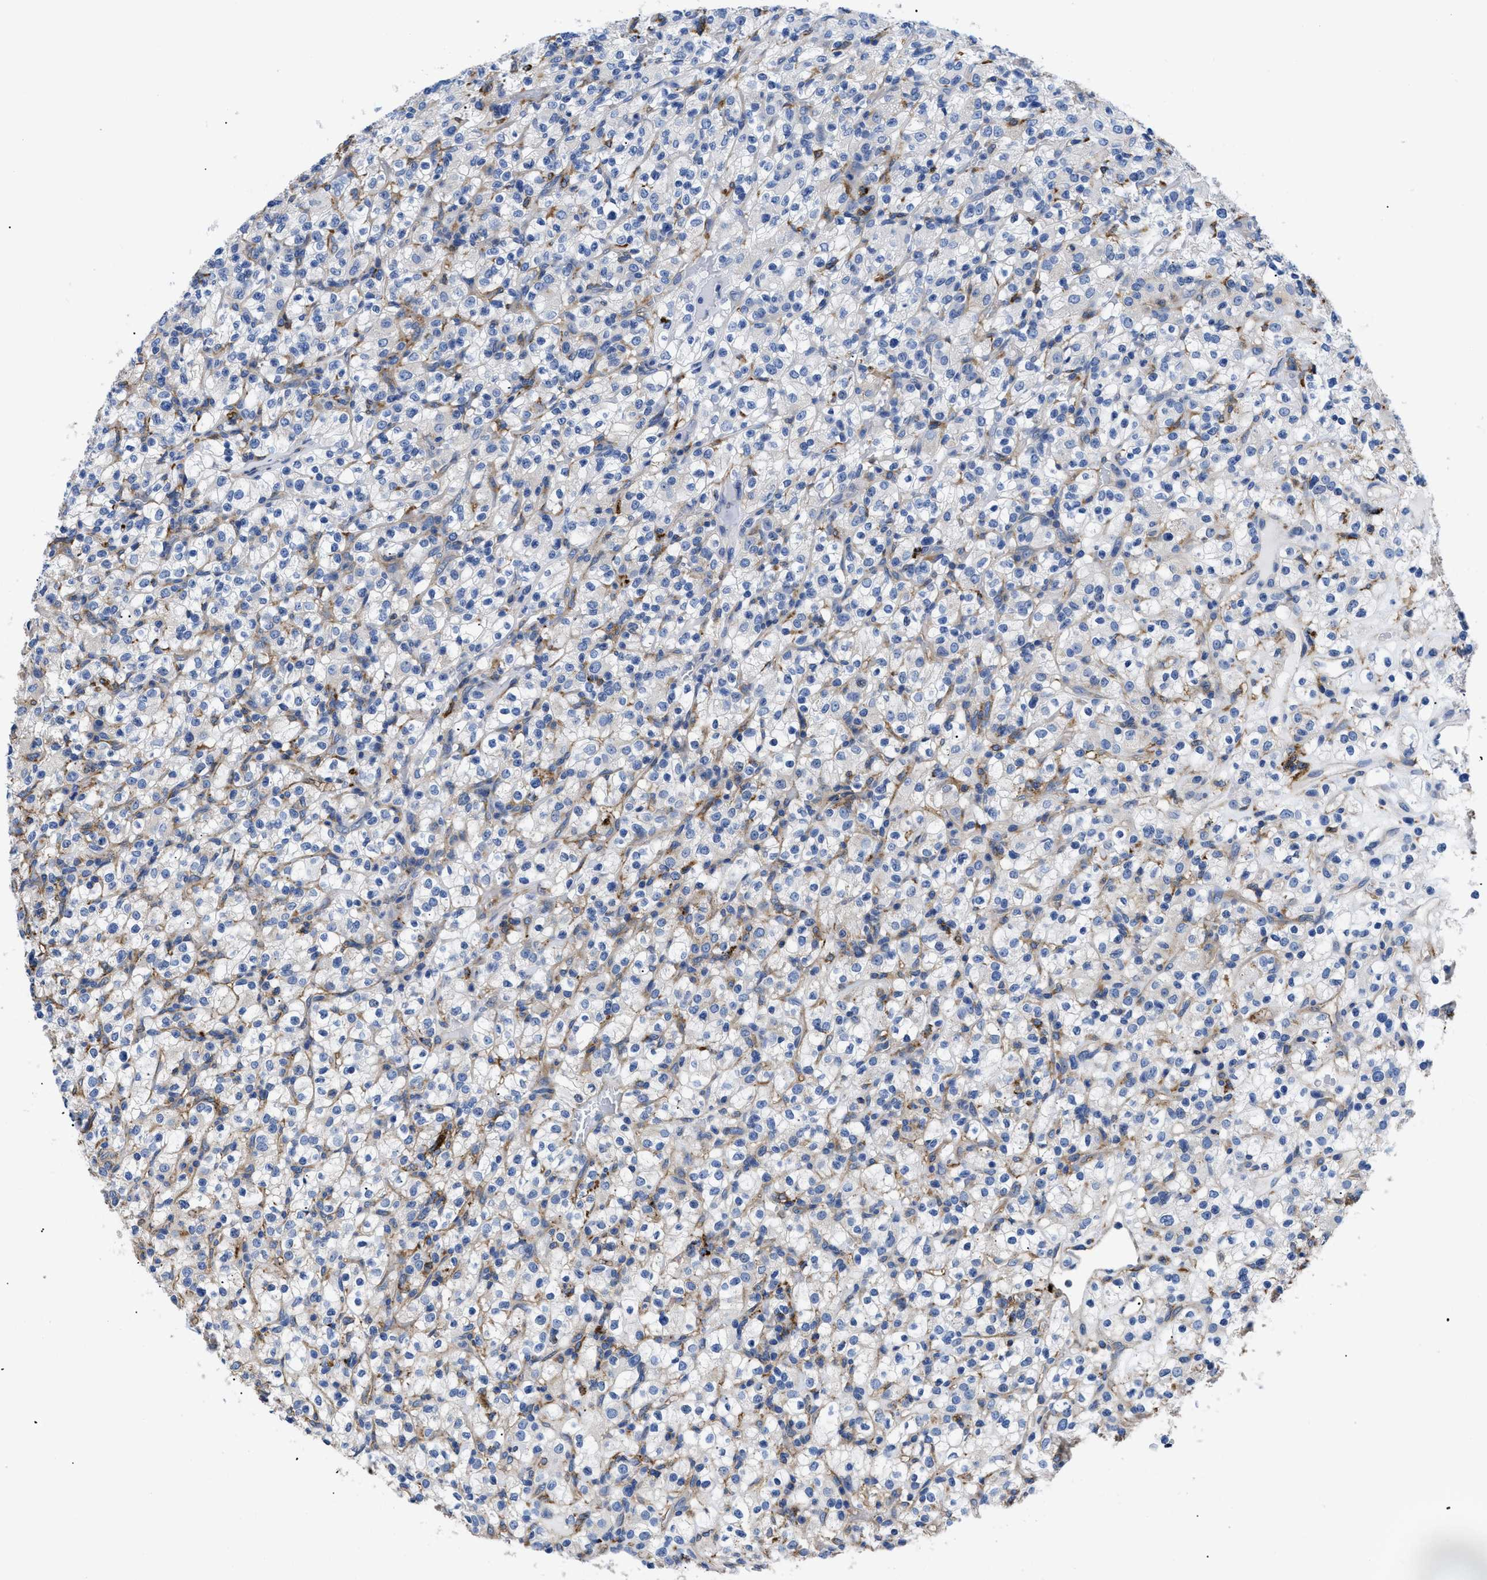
{"staining": {"intensity": "weak", "quantity": "25%-75%", "location": "cytoplasmic/membranous"}, "tissue": "renal cancer", "cell_type": "Tumor cells", "image_type": "cancer", "snomed": [{"axis": "morphology", "description": "Normal tissue, NOS"}, {"axis": "morphology", "description": "Adenocarcinoma, NOS"}, {"axis": "topography", "description": "Kidney"}], "caption": "The immunohistochemical stain highlights weak cytoplasmic/membranous expression in tumor cells of renal cancer (adenocarcinoma) tissue.", "gene": "HLA-DPA1", "patient": {"sex": "female", "age": 72}}